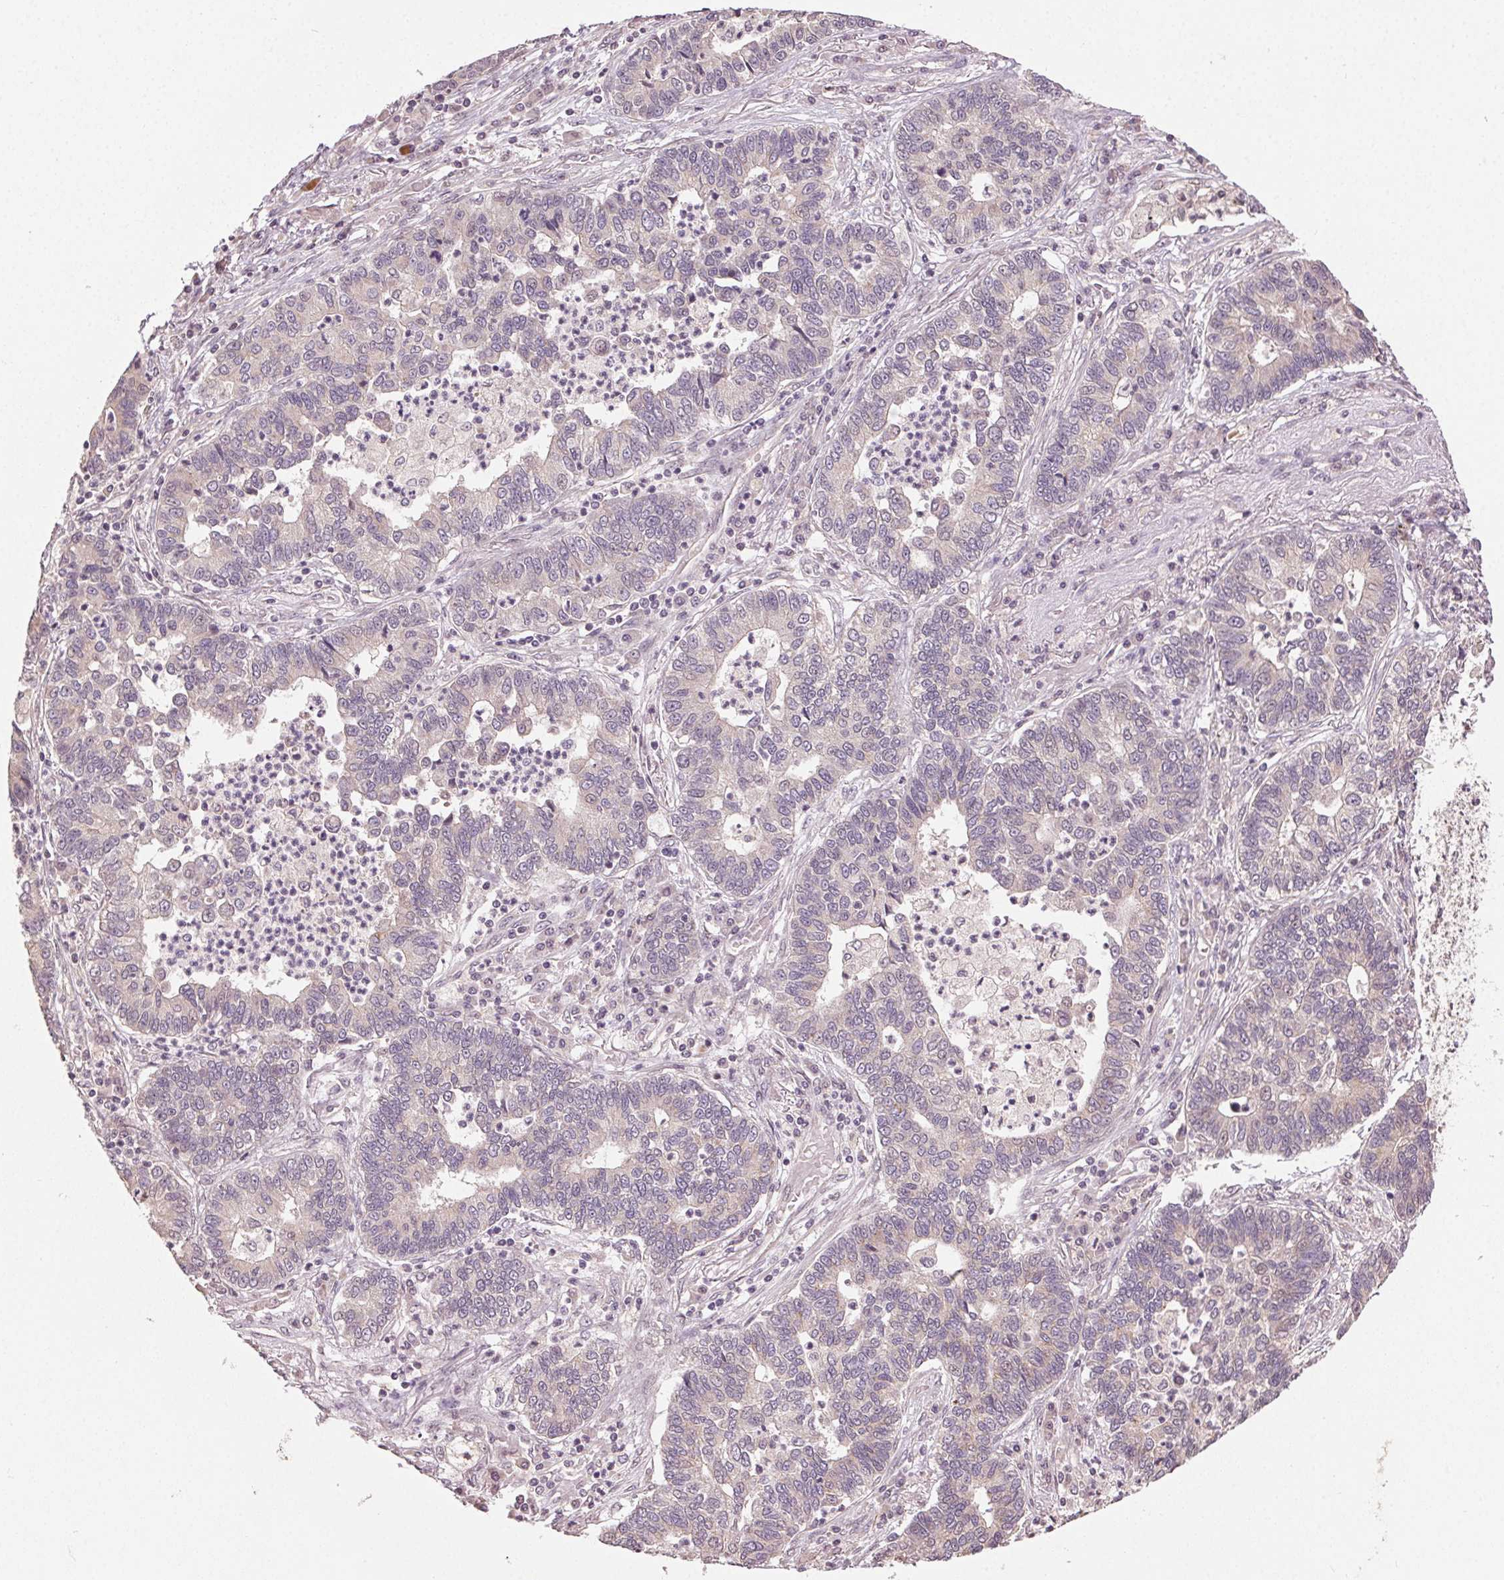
{"staining": {"intensity": "negative", "quantity": "none", "location": "none"}, "tissue": "lung cancer", "cell_type": "Tumor cells", "image_type": "cancer", "snomed": [{"axis": "morphology", "description": "Adenocarcinoma, NOS"}, {"axis": "topography", "description": "Lung"}], "caption": "Immunohistochemical staining of adenocarcinoma (lung) shows no significant staining in tumor cells. Brightfield microscopy of immunohistochemistry (IHC) stained with DAB (3,3'-diaminobenzidine) (brown) and hematoxylin (blue), captured at high magnification.", "gene": "ATP1B3", "patient": {"sex": "female", "age": 57}}